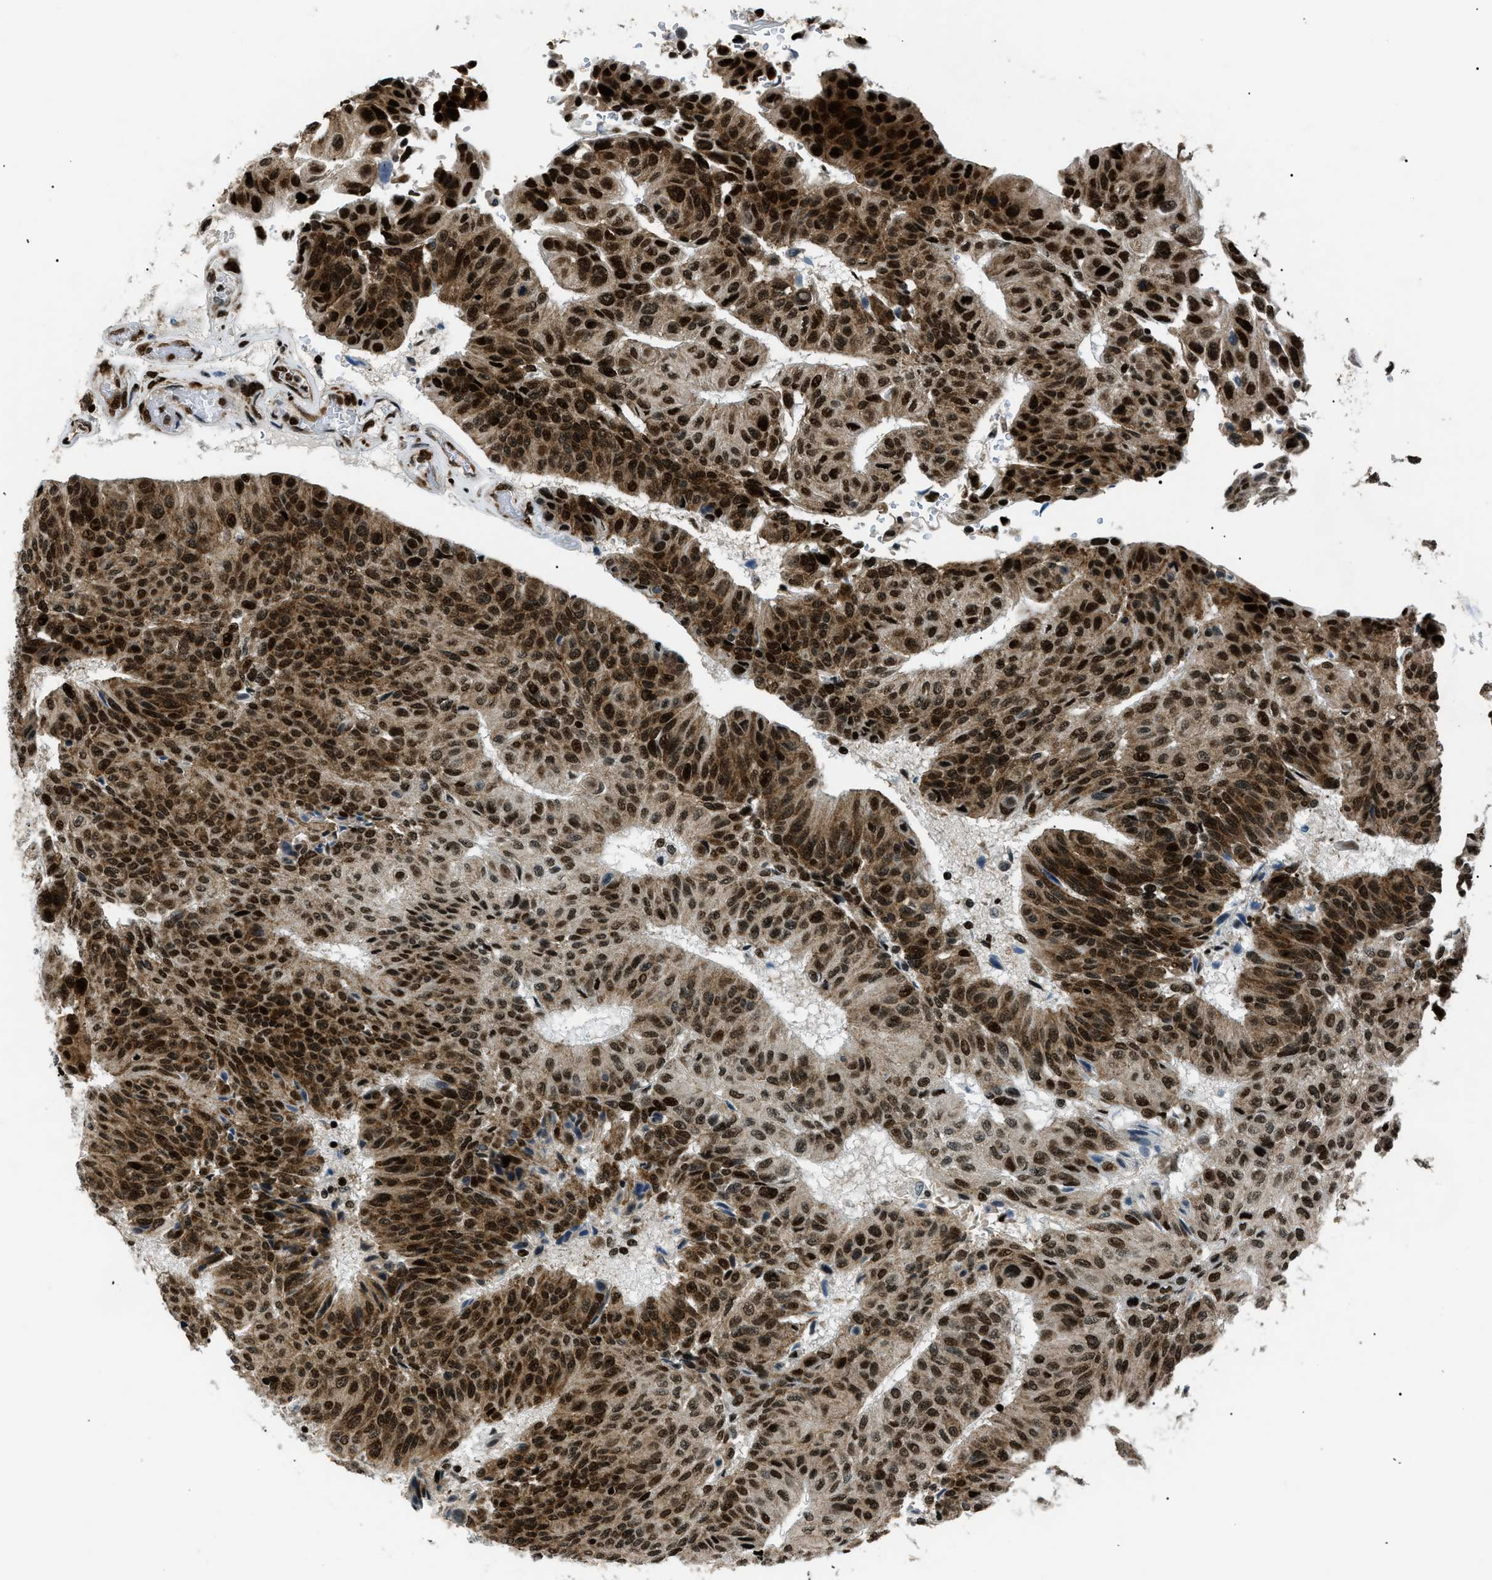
{"staining": {"intensity": "strong", "quantity": ">75%", "location": "cytoplasmic/membranous,nuclear"}, "tissue": "urothelial cancer", "cell_type": "Tumor cells", "image_type": "cancer", "snomed": [{"axis": "morphology", "description": "Urothelial carcinoma, High grade"}, {"axis": "topography", "description": "Urinary bladder"}], "caption": "This image reveals urothelial cancer stained with immunohistochemistry to label a protein in brown. The cytoplasmic/membranous and nuclear of tumor cells show strong positivity for the protein. Nuclei are counter-stained blue.", "gene": "HNRNPK", "patient": {"sex": "male", "age": 66}}